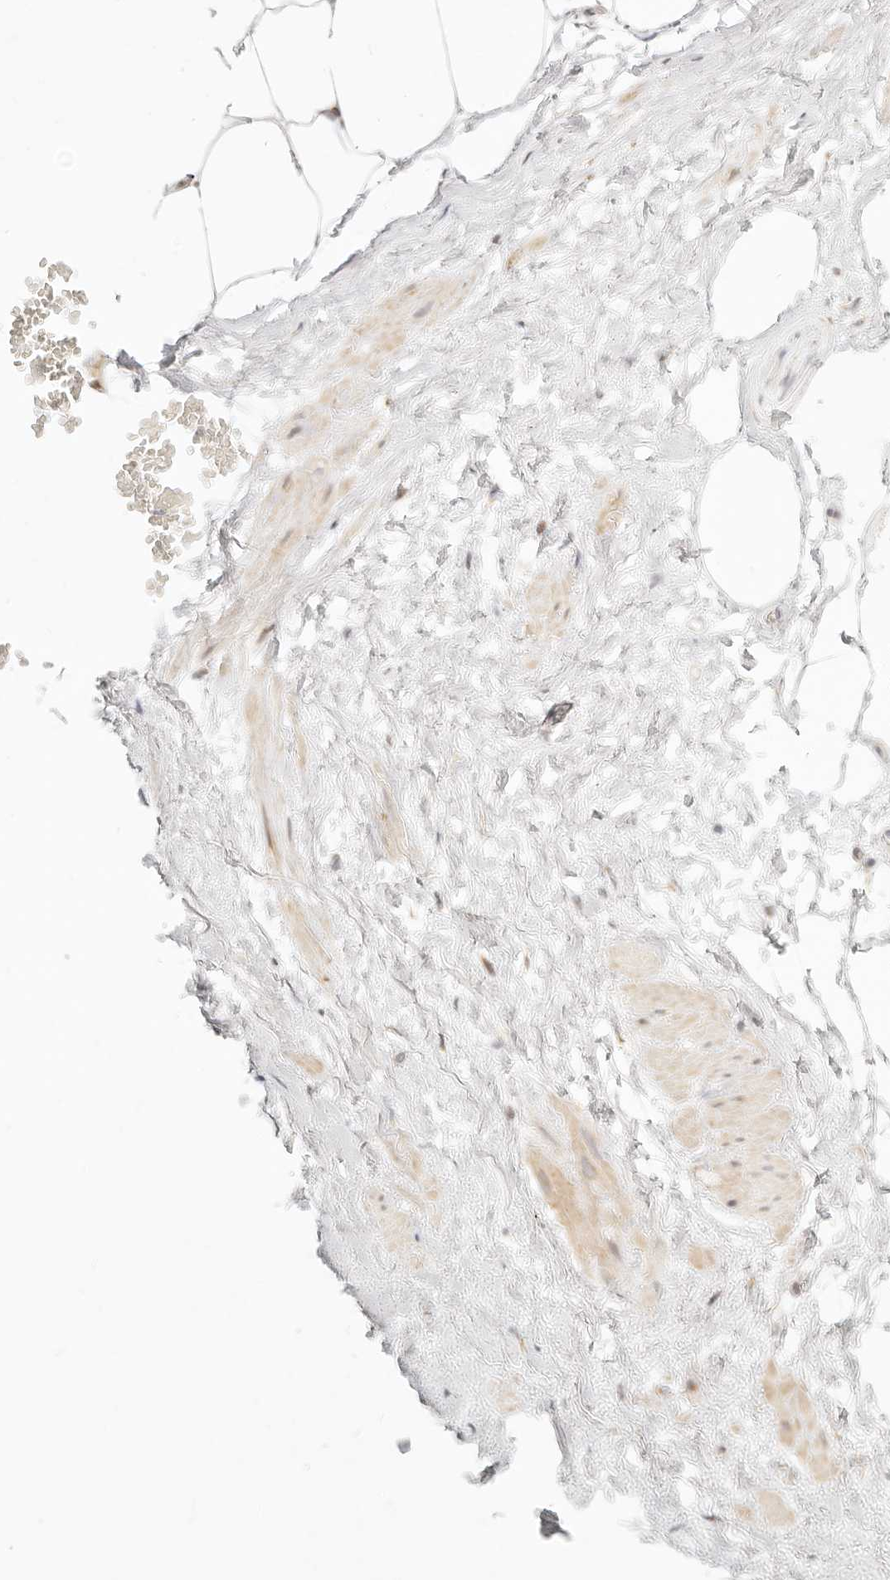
{"staining": {"intensity": "moderate", "quantity": "25%-75%", "location": "cytoplasmic/membranous"}, "tissue": "adipose tissue", "cell_type": "Adipocytes", "image_type": "normal", "snomed": [{"axis": "morphology", "description": "Normal tissue, NOS"}, {"axis": "morphology", "description": "Adenocarcinoma, Low grade"}, {"axis": "topography", "description": "Prostate"}, {"axis": "topography", "description": "Peripheral nerve tissue"}], "caption": "Adipocytes demonstrate moderate cytoplasmic/membranous staining in approximately 25%-75% of cells in normal adipose tissue. The staining was performed using DAB (3,3'-diaminobenzidine) to visualize the protein expression in brown, while the nuclei were stained in blue with hematoxylin (Magnification: 20x).", "gene": "FAM20B", "patient": {"sex": "male", "age": 63}}